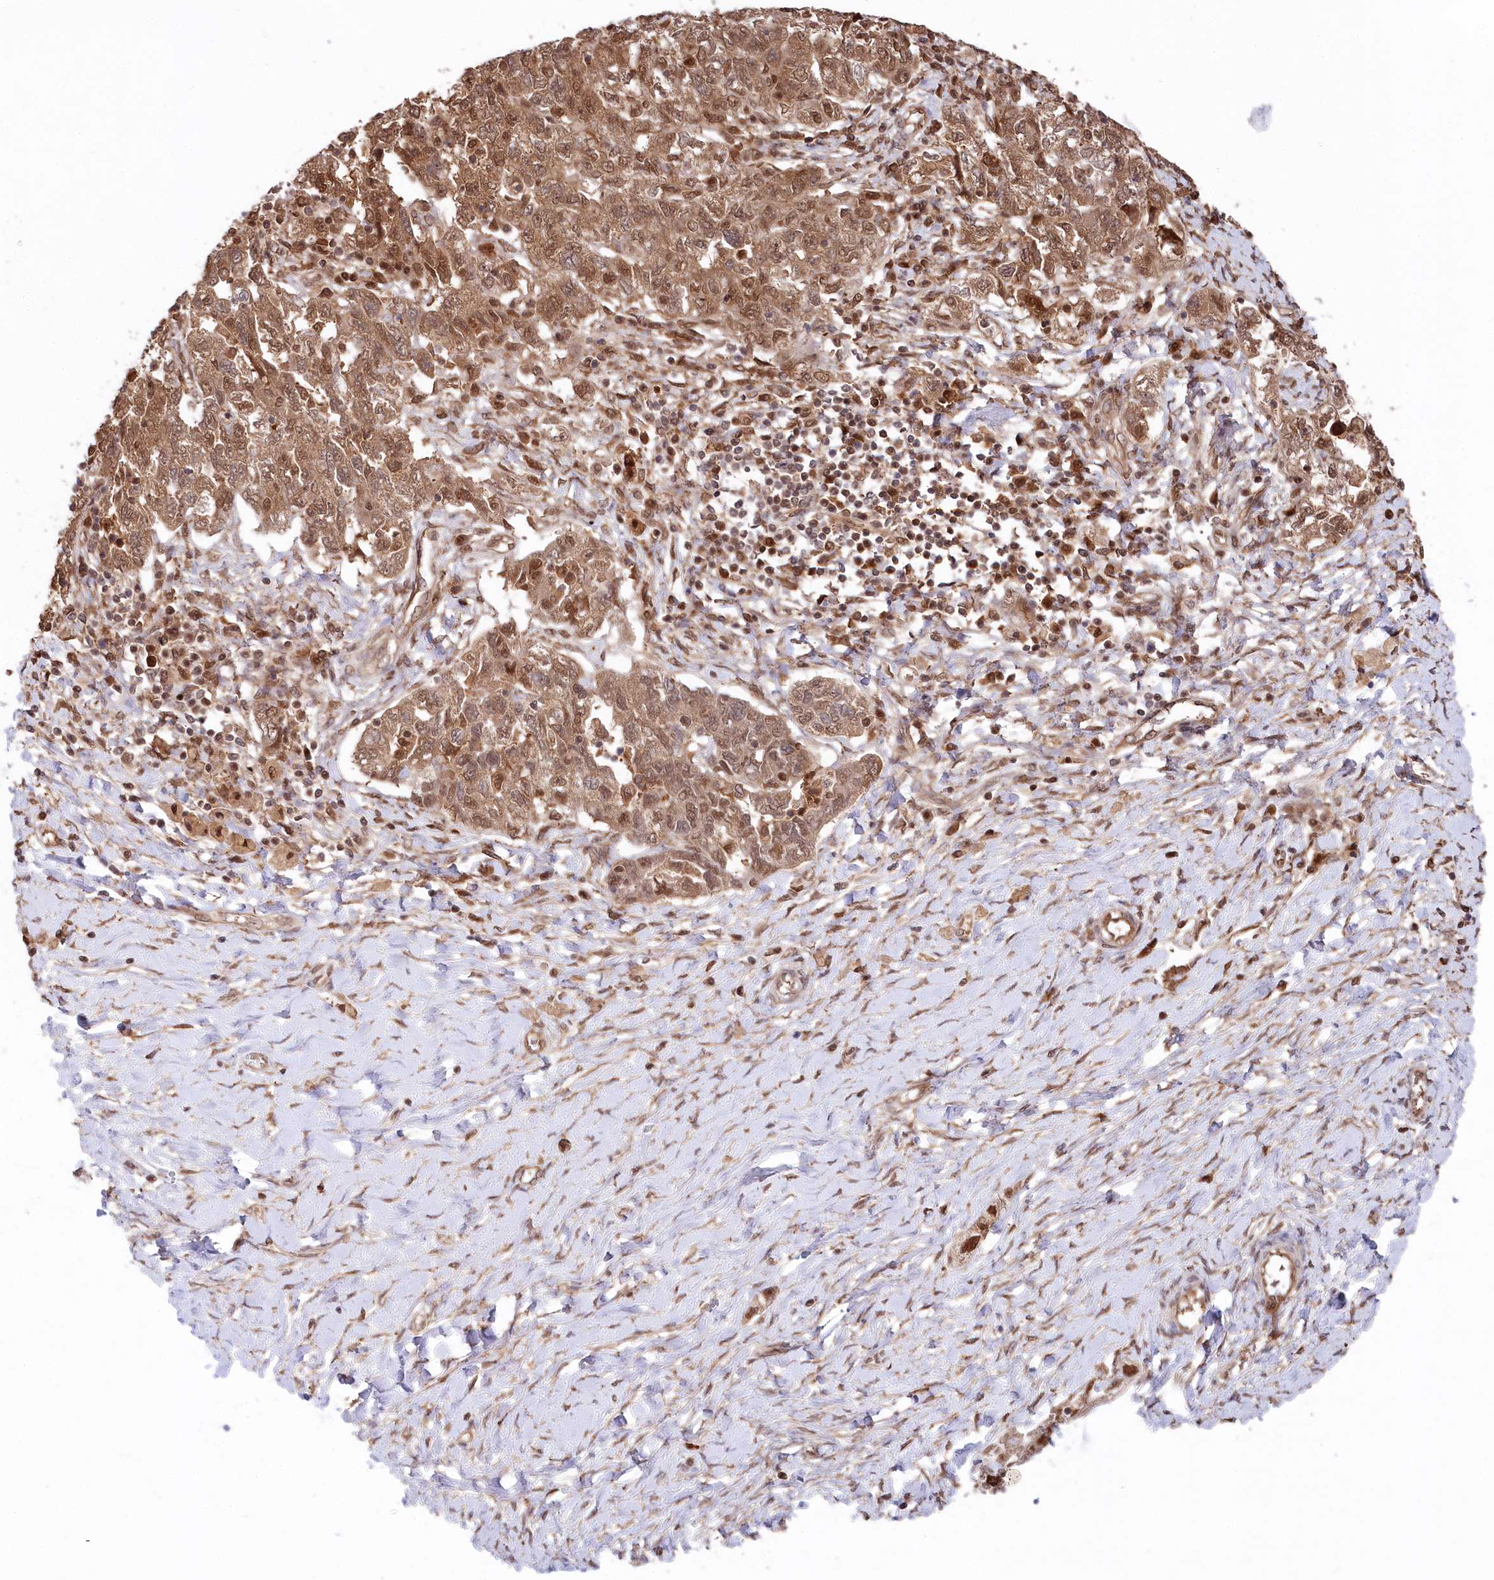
{"staining": {"intensity": "moderate", "quantity": ">75%", "location": "cytoplasmic/membranous,nuclear"}, "tissue": "ovarian cancer", "cell_type": "Tumor cells", "image_type": "cancer", "snomed": [{"axis": "morphology", "description": "Carcinoma, NOS"}, {"axis": "morphology", "description": "Cystadenocarcinoma, serous, NOS"}, {"axis": "topography", "description": "Ovary"}], "caption": "Protein expression analysis of ovarian cancer (carcinoma) demonstrates moderate cytoplasmic/membranous and nuclear expression in about >75% of tumor cells. The staining was performed using DAB, with brown indicating positive protein expression. Nuclei are stained blue with hematoxylin.", "gene": "PSMA1", "patient": {"sex": "female", "age": 69}}